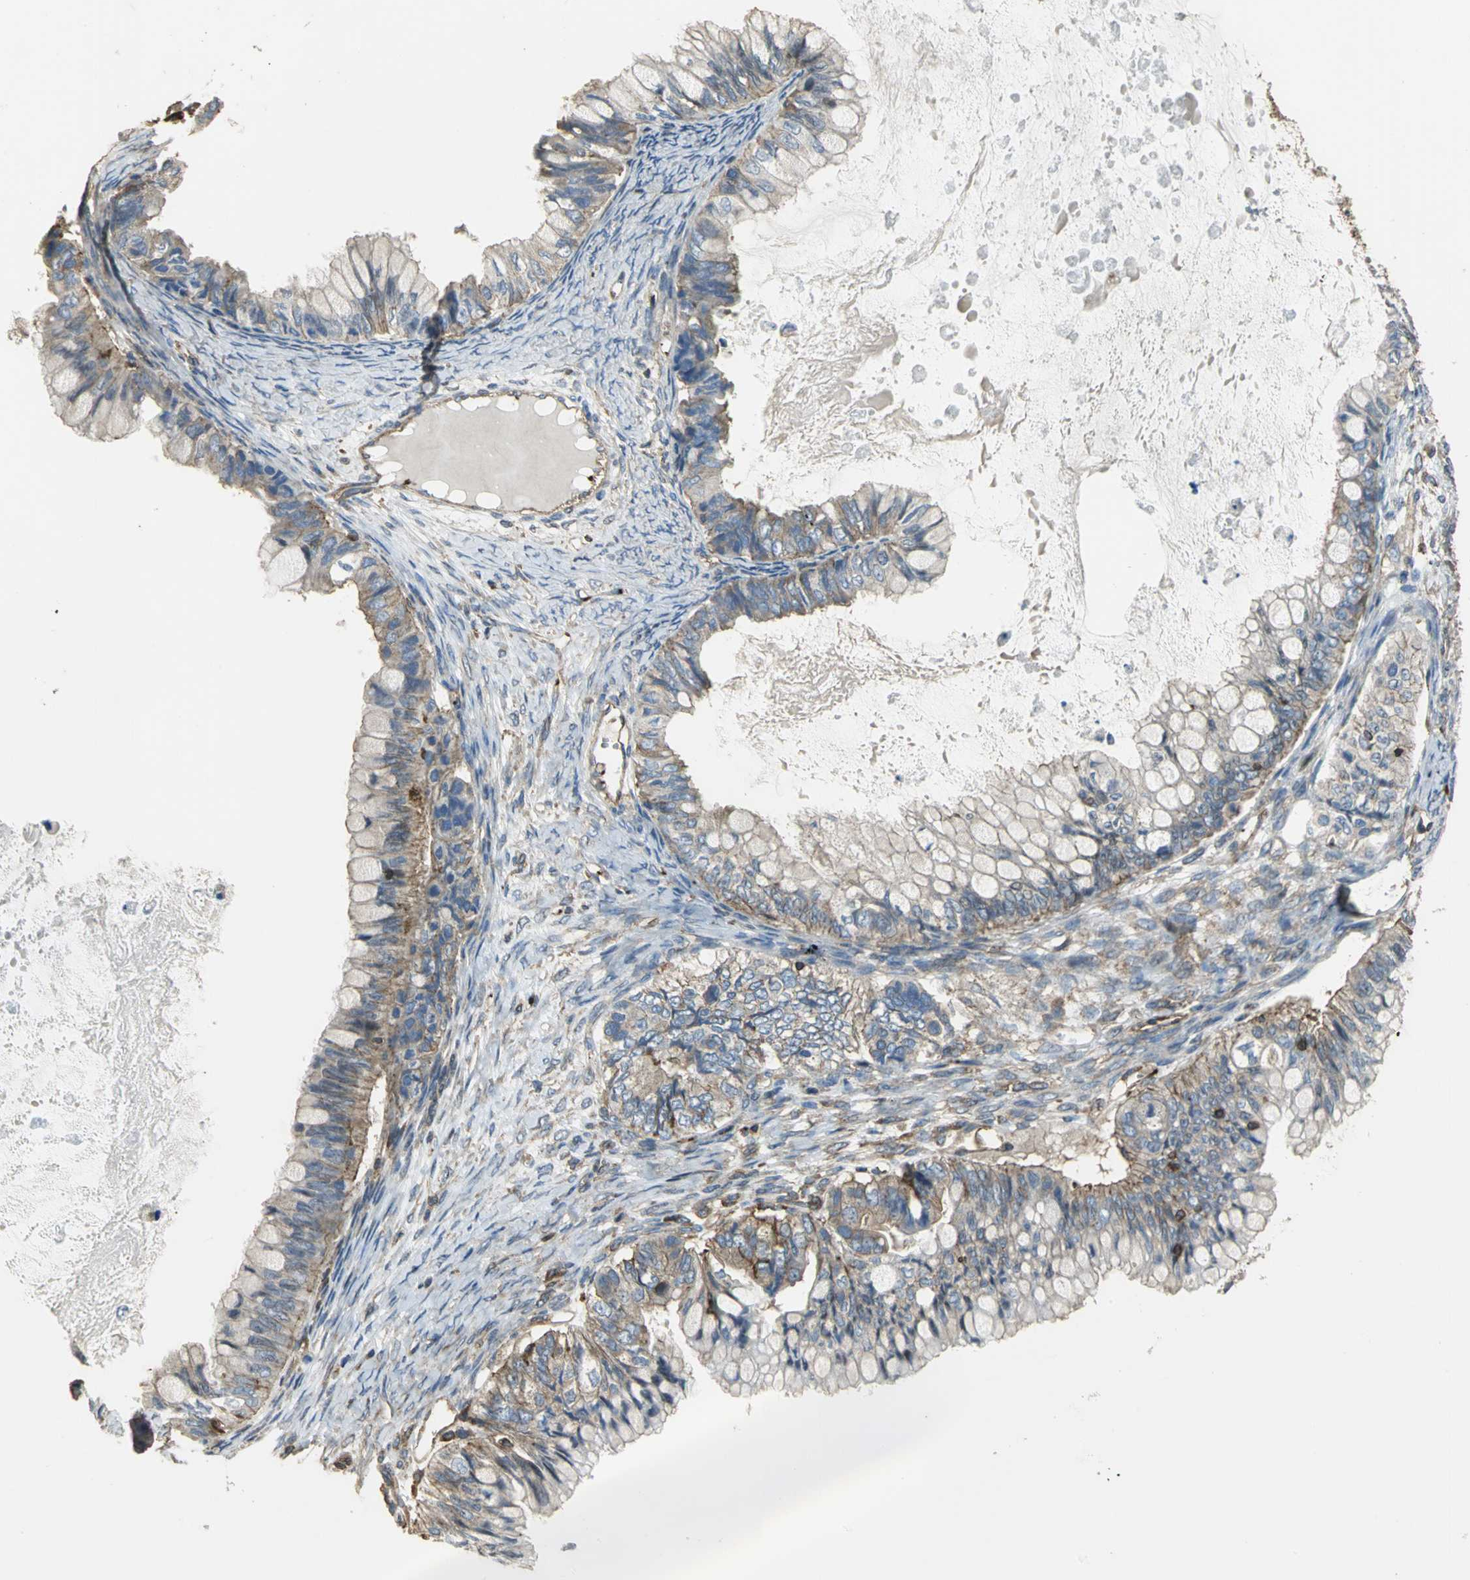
{"staining": {"intensity": "moderate", "quantity": "25%-75%", "location": "cytoplasmic/membranous"}, "tissue": "ovarian cancer", "cell_type": "Tumor cells", "image_type": "cancer", "snomed": [{"axis": "morphology", "description": "Cystadenocarcinoma, mucinous, NOS"}, {"axis": "topography", "description": "Ovary"}], "caption": "IHC micrograph of neoplastic tissue: mucinous cystadenocarcinoma (ovarian) stained using immunohistochemistry displays medium levels of moderate protein expression localized specifically in the cytoplasmic/membranous of tumor cells, appearing as a cytoplasmic/membranous brown color.", "gene": "TLN1", "patient": {"sex": "female", "age": 80}}